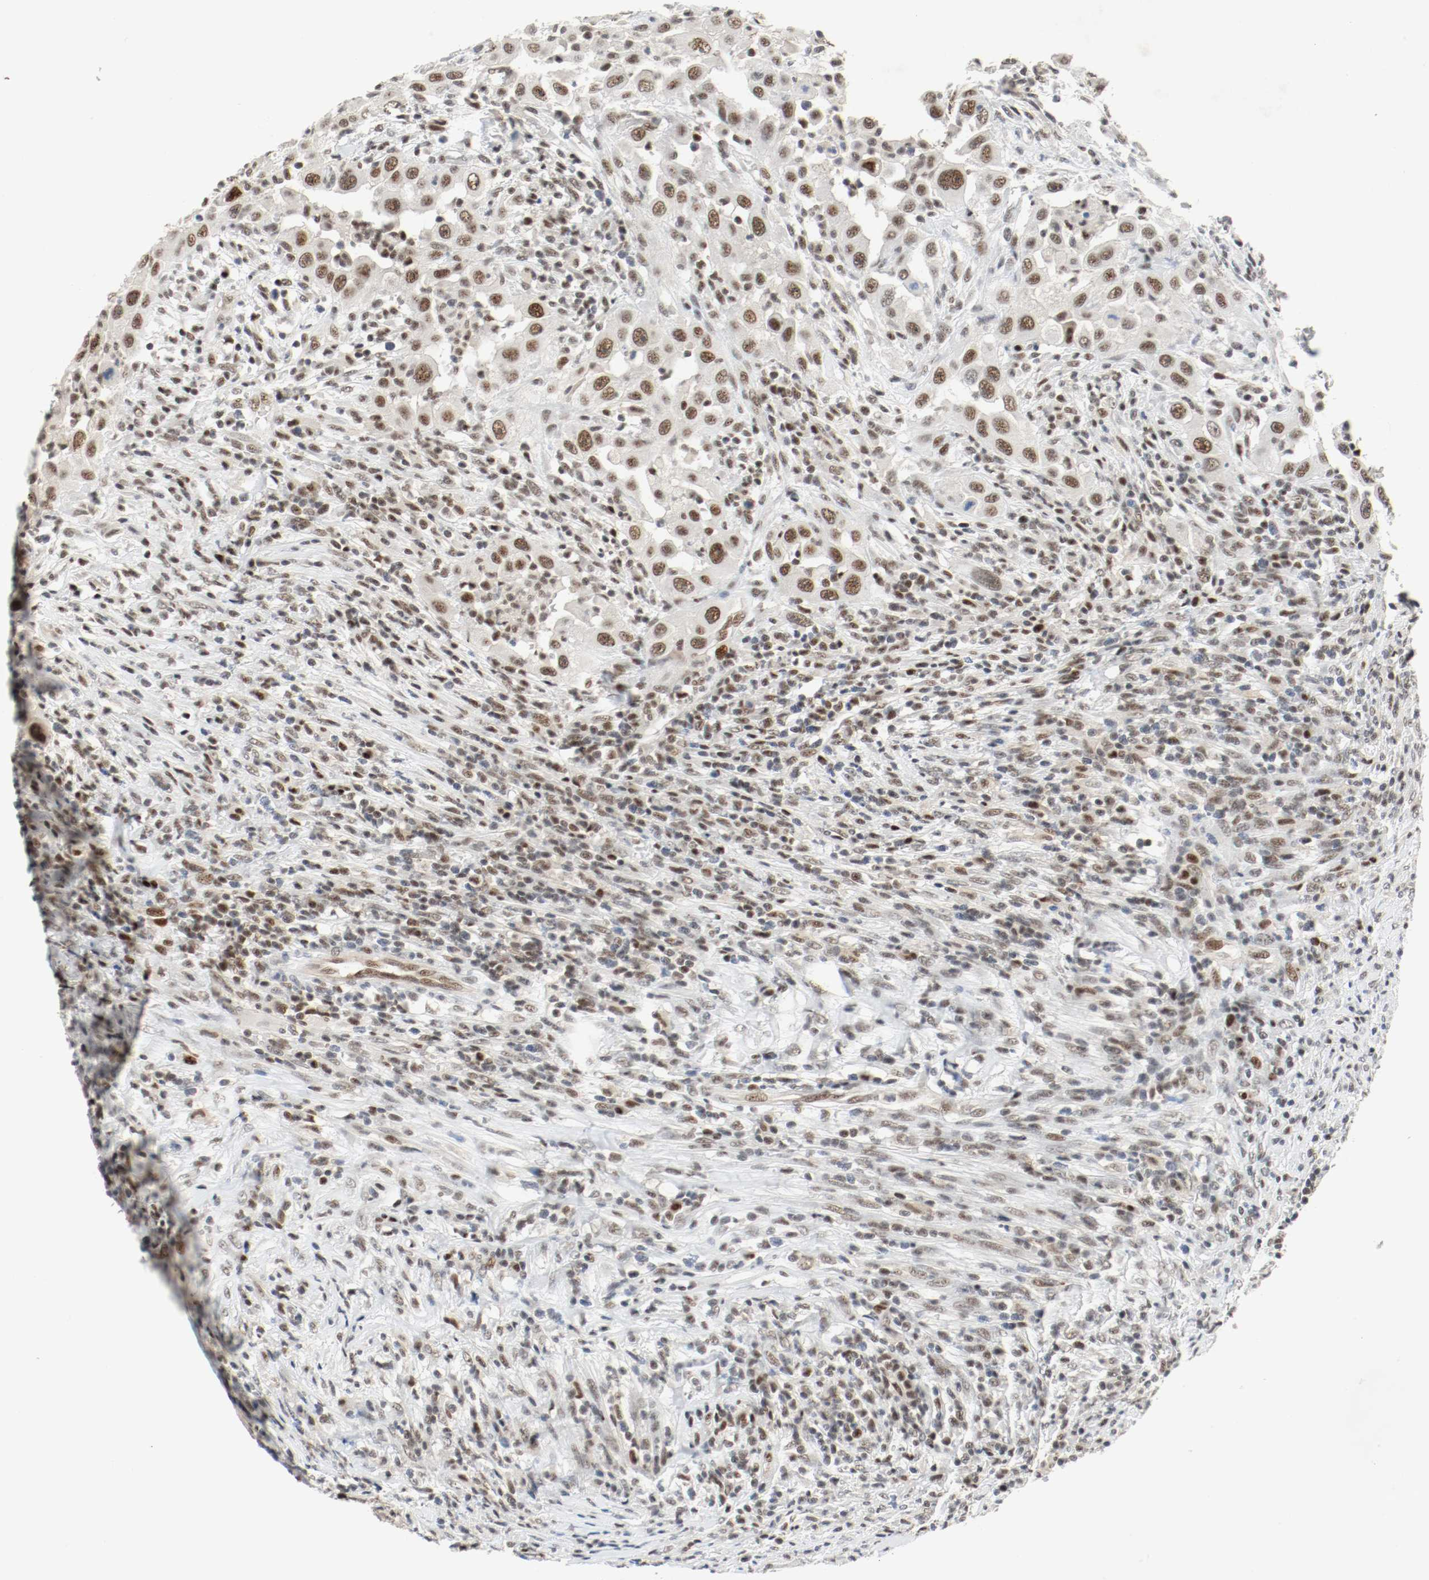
{"staining": {"intensity": "strong", "quantity": ">75%", "location": "nuclear"}, "tissue": "head and neck cancer", "cell_type": "Tumor cells", "image_type": "cancer", "snomed": [{"axis": "morphology", "description": "Carcinoma, NOS"}, {"axis": "topography", "description": "Head-Neck"}], "caption": "A high-resolution micrograph shows immunohistochemistry (IHC) staining of head and neck carcinoma, which demonstrates strong nuclear positivity in approximately >75% of tumor cells. Using DAB (brown) and hematoxylin (blue) stains, captured at high magnification using brightfield microscopy.", "gene": "ASH1L", "patient": {"sex": "male", "age": 87}}